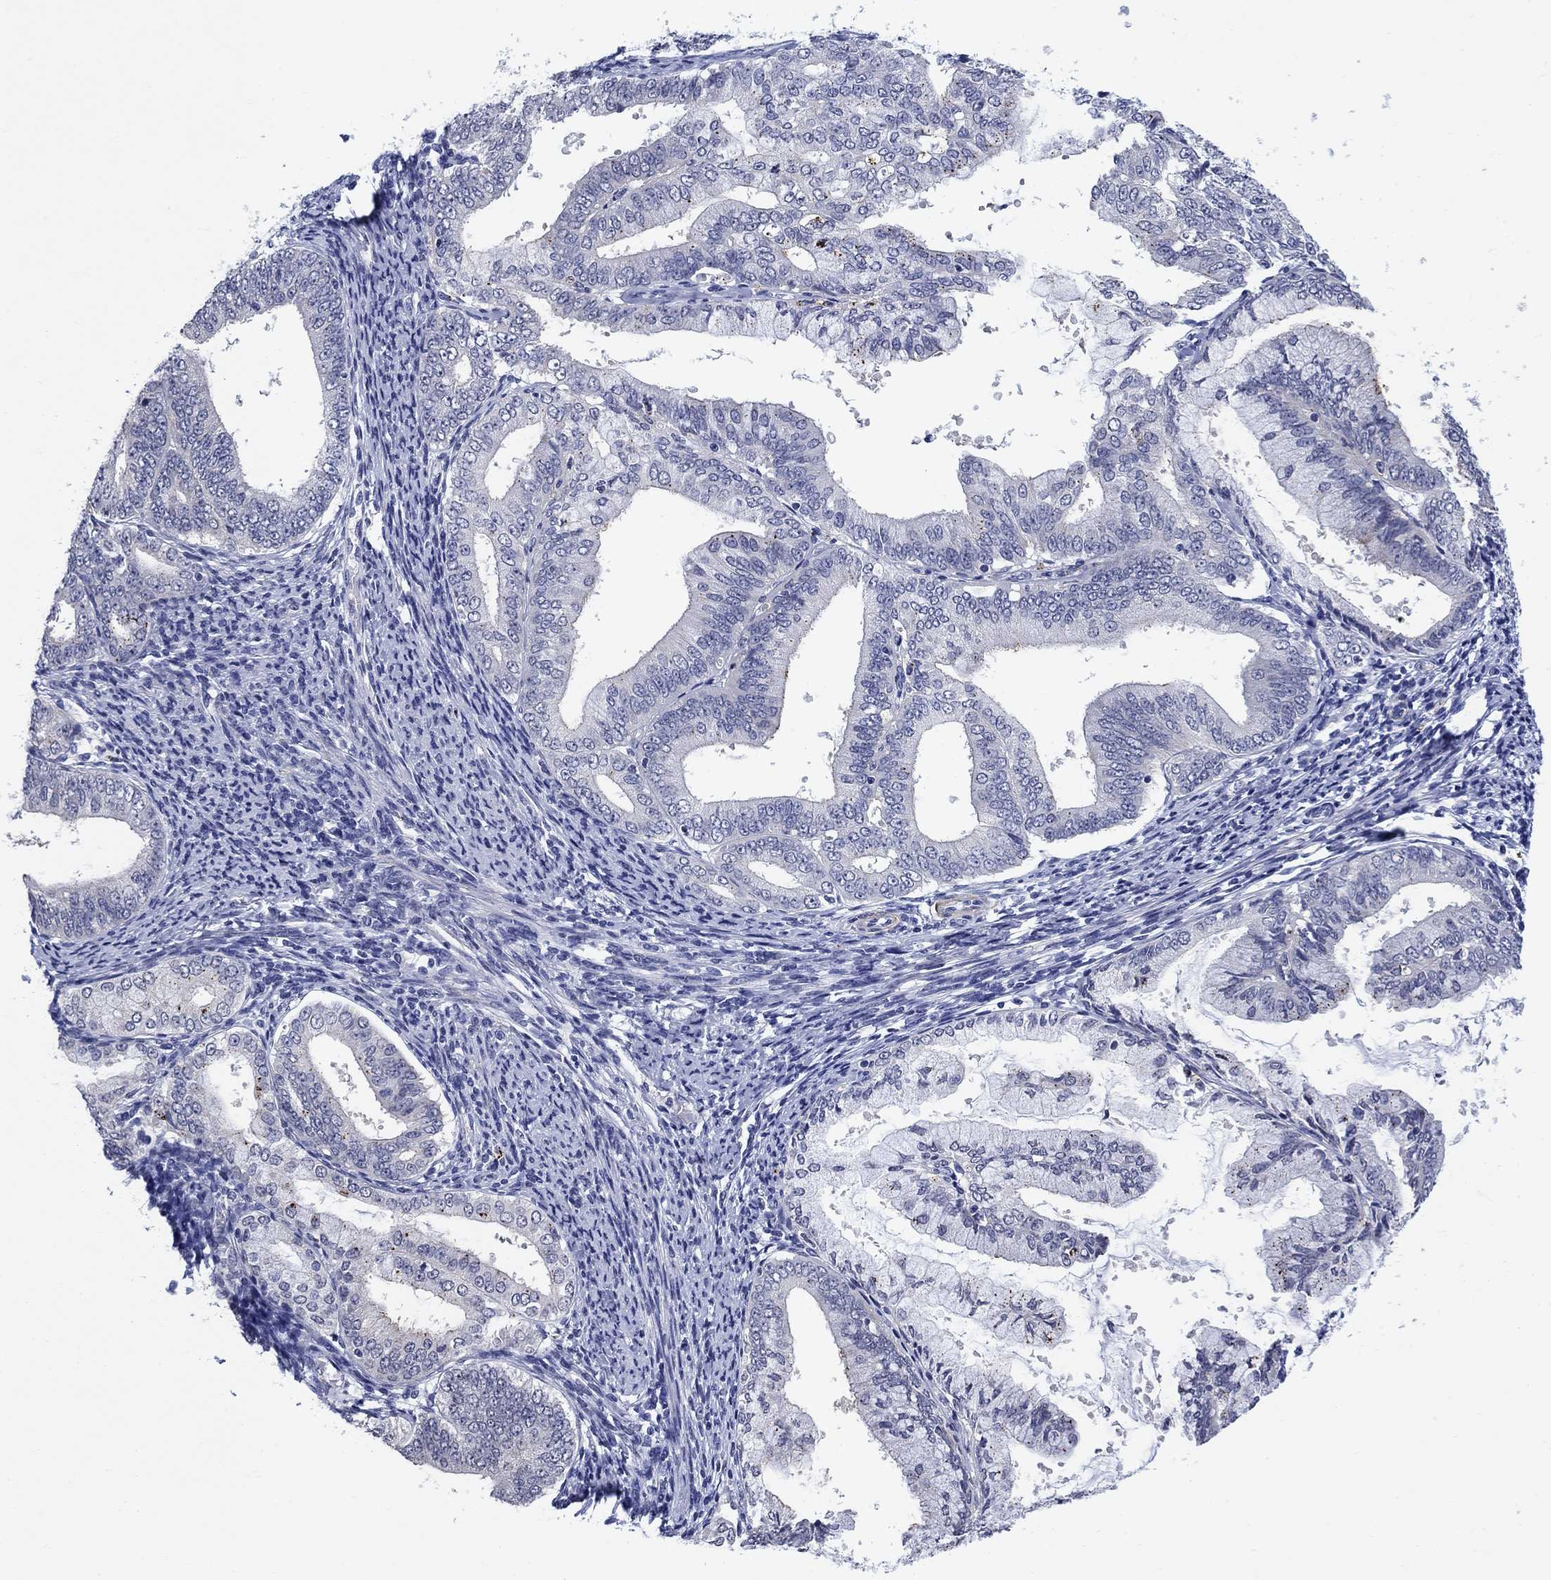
{"staining": {"intensity": "negative", "quantity": "none", "location": "none"}, "tissue": "endometrial cancer", "cell_type": "Tumor cells", "image_type": "cancer", "snomed": [{"axis": "morphology", "description": "Adenocarcinoma, NOS"}, {"axis": "topography", "description": "Endometrium"}], "caption": "There is no significant expression in tumor cells of adenocarcinoma (endometrial).", "gene": "OTUB2", "patient": {"sex": "female", "age": 63}}